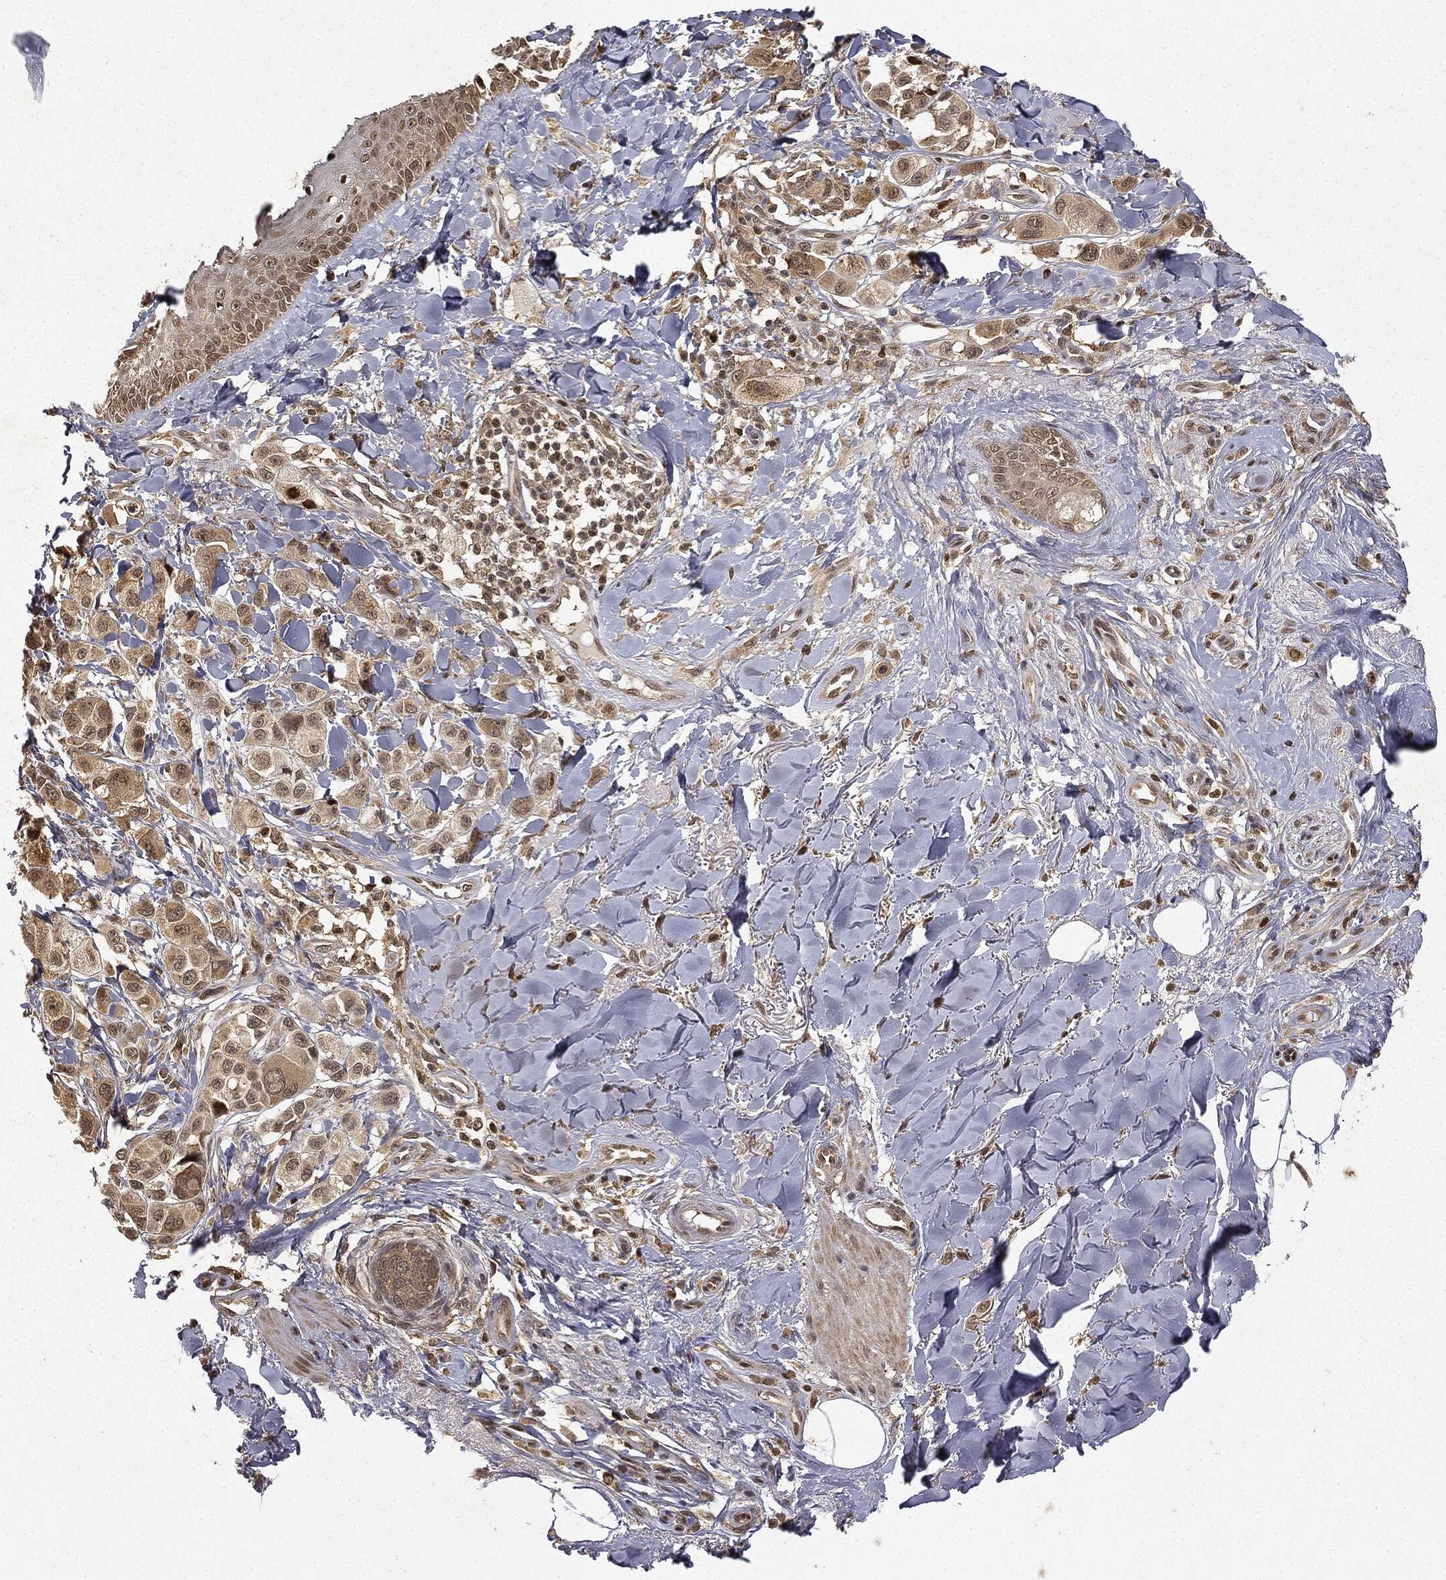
{"staining": {"intensity": "weak", "quantity": ">75%", "location": "cytoplasmic/membranous,nuclear"}, "tissue": "melanoma", "cell_type": "Tumor cells", "image_type": "cancer", "snomed": [{"axis": "morphology", "description": "Malignant melanoma, NOS"}, {"axis": "topography", "description": "Skin"}], "caption": "A brown stain labels weak cytoplasmic/membranous and nuclear positivity of a protein in human malignant melanoma tumor cells.", "gene": "ZNHIT6", "patient": {"sex": "male", "age": 57}}